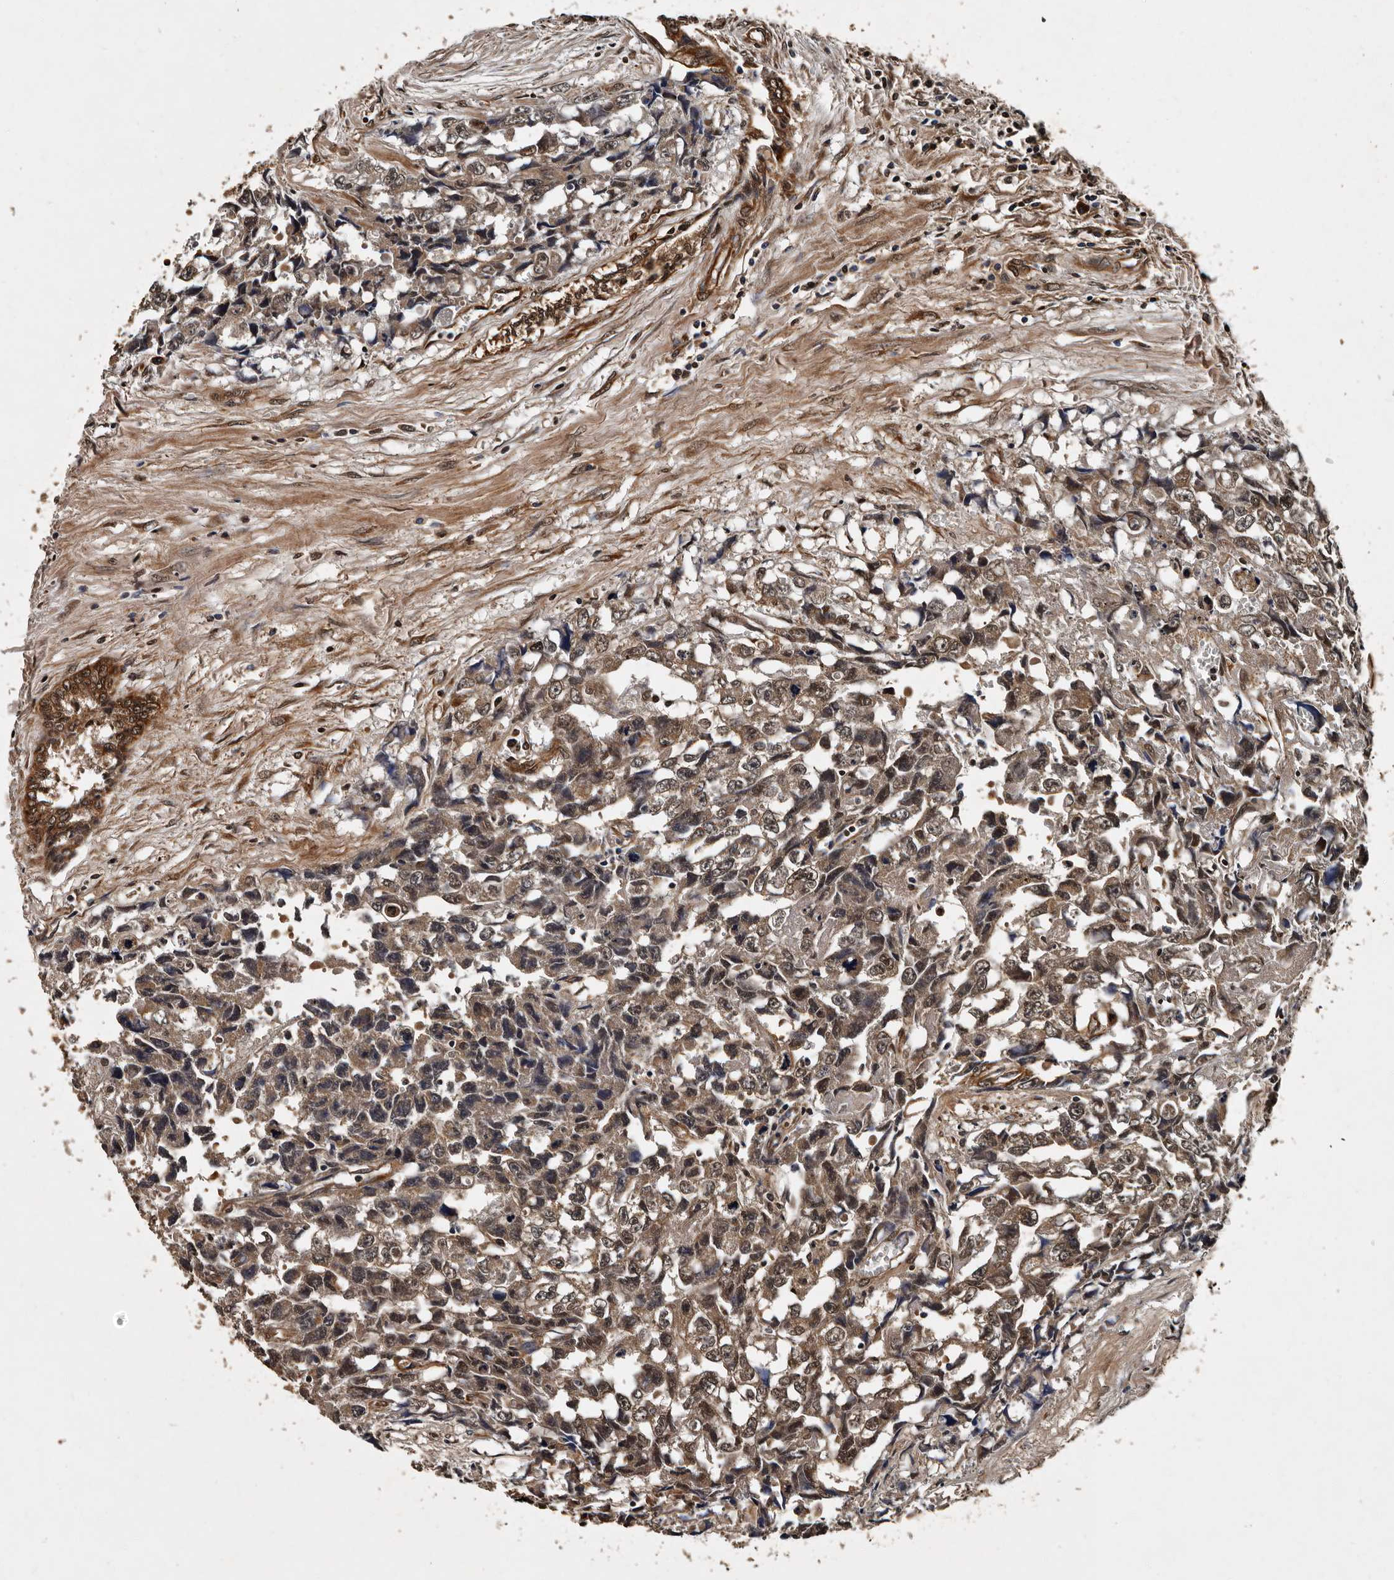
{"staining": {"intensity": "moderate", "quantity": ">75%", "location": "cytoplasmic/membranous,nuclear"}, "tissue": "testis cancer", "cell_type": "Tumor cells", "image_type": "cancer", "snomed": [{"axis": "morphology", "description": "Carcinoma, Embryonal, NOS"}, {"axis": "topography", "description": "Testis"}], "caption": "Moderate cytoplasmic/membranous and nuclear protein staining is identified in about >75% of tumor cells in testis embryonal carcinoma.", "gene": "CPNE3", "patient": {"sex": "male", "age": 31}}